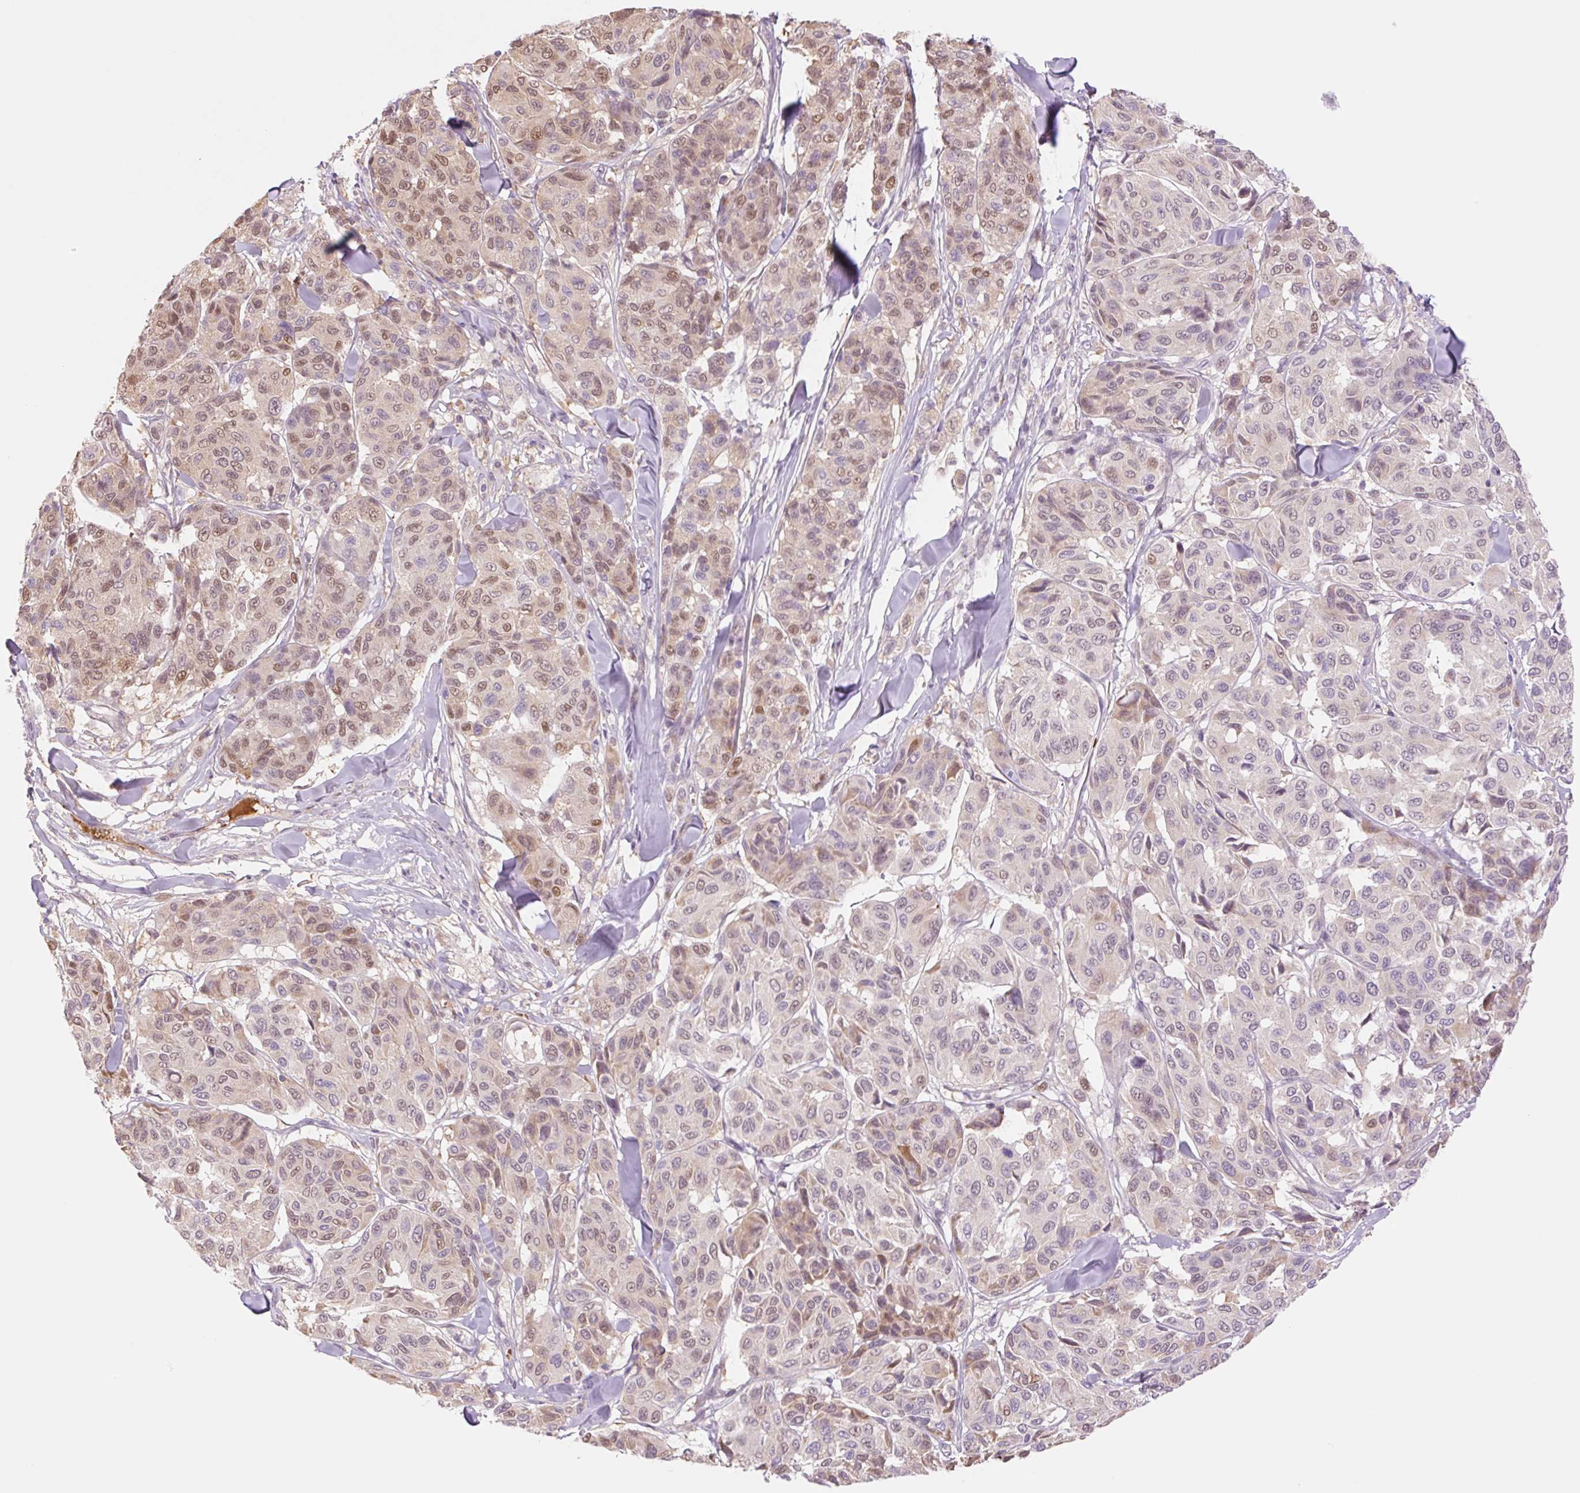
{"staining": {"intensity": "moderate", "quantity": "25%-75%", "location": "nuclear"}, "tissue": "melanoma", "cell_type": "Tumor cells", "image_type": "cancer", "snomed": [{"axis": "morphology", "description": "Malignant melanoma, NOS"}, {"axis": "topography", "description": "Skin"}], "caption": "Tumor cells exhibit medium levels of moderate nuclear expression in approximately 25%-75% of cells in human malignant melanoma.", "gene": "HEBP1", "patient": {"sex": "female", "age": 66}}